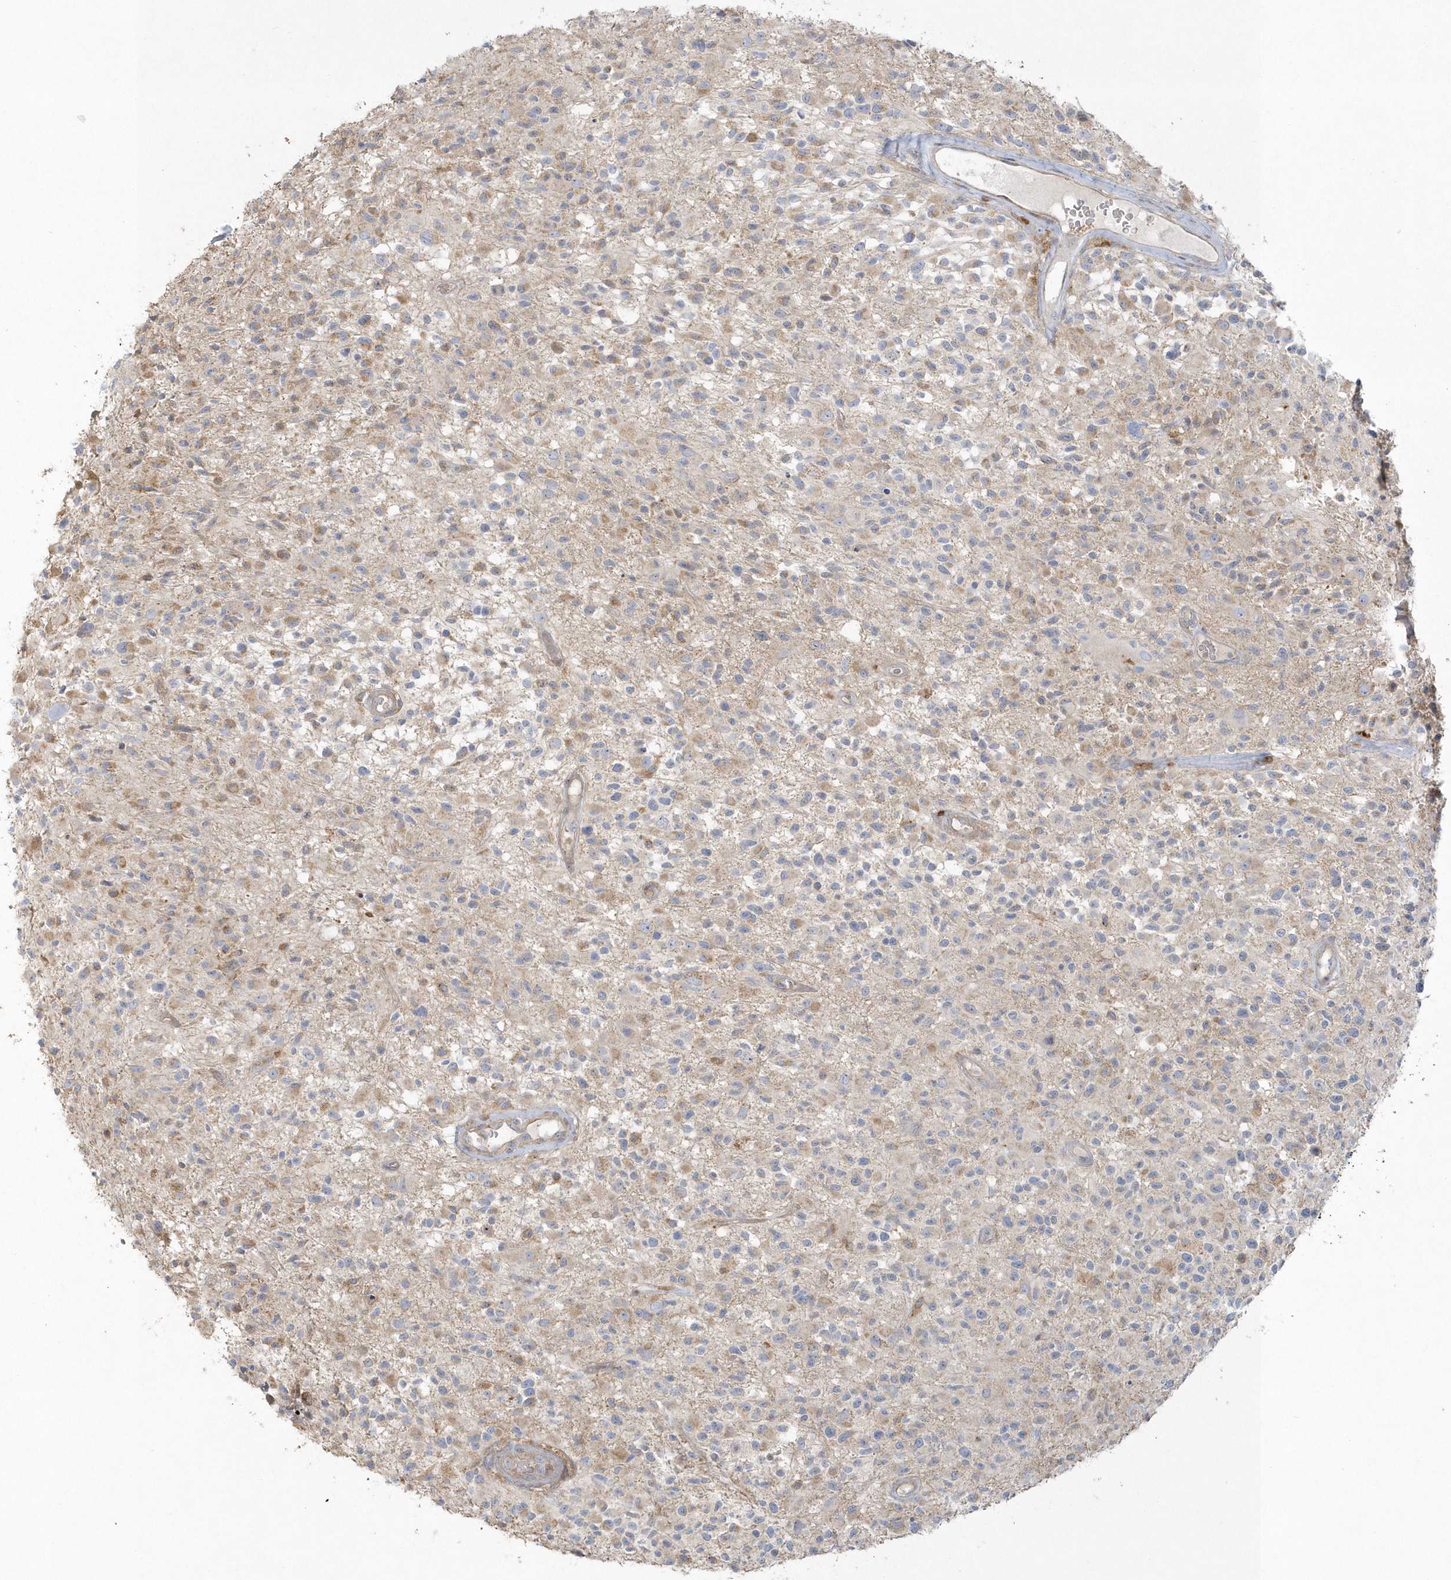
{"staining": {"intensity": "weak", "quantity": "<25%", "location": "cytoplasmic/membranous"}, "tissue": "glioma", "cell_type": "Tumor cells", "image_type": "cancer", "snomed": [{"axis": "morphology", "description": "Glioma, malignant, High grade"}, {"axis": "morphology", "description": "Glioblastoma, NOS"}, {"axis": "topography", "description": "Brain"}], "caption": "Immunohistochemistry (IHC) of human glioma reveals no staining in tumor cells. (DAB (3,3'-diaminobenzidine) immunohistochemistry, high magnification).", "gene": "BLTP3A", "patient": {"sex": "male", "age": 60}}